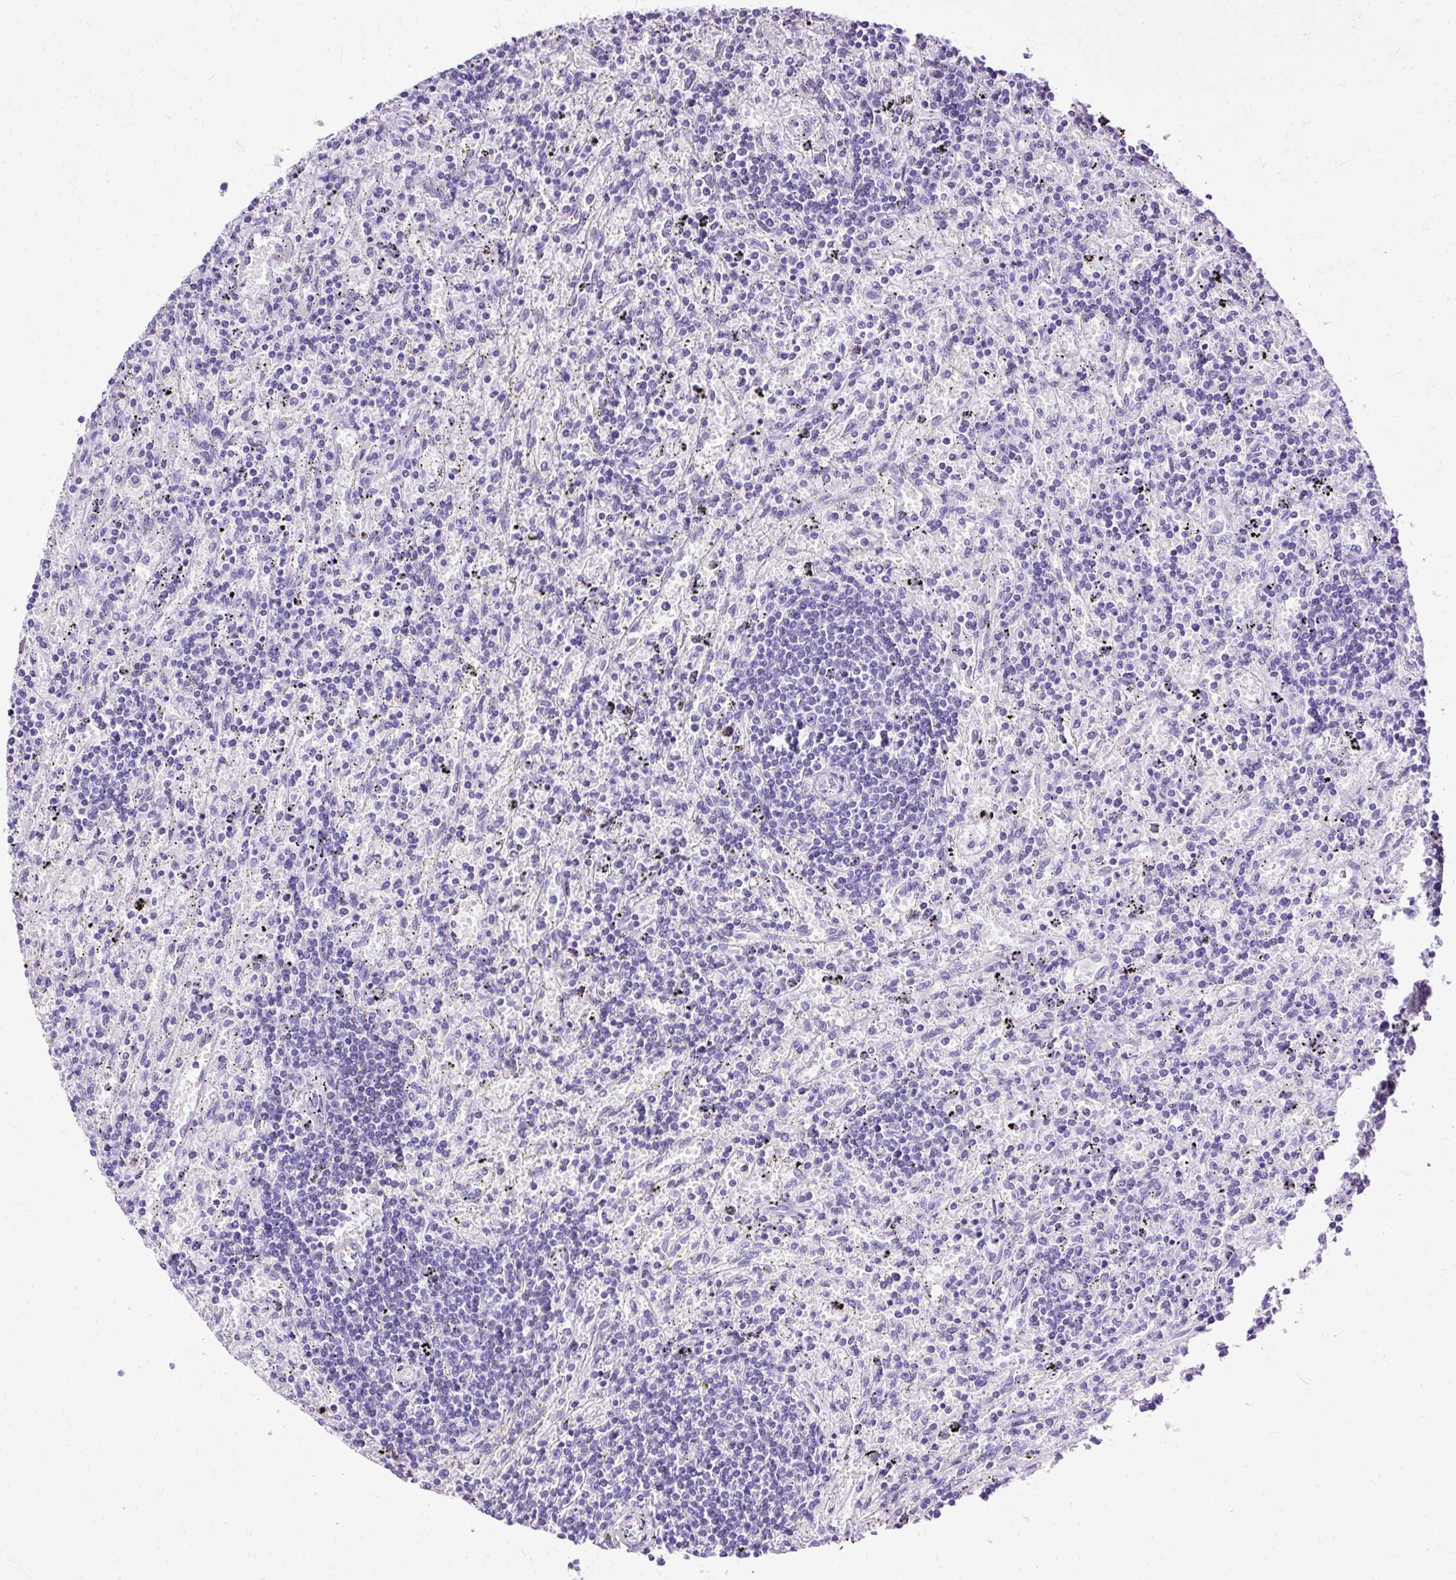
{"staining": {"intensity": "negative", "quantity": "none", "location": "none"}, "tissue": "lymphoma", "cell_type": "Tumor cells", "image_type": "cancer", "snomed": [{"axis": "morphology", "description": "Malignant lymphoma, non-Hodgkin's type, Low grade"}, {"axis": "topography", "description": "Spleen"}], "caption": "Lymphoma was stained to show a protein in brown. There is no significant staining in tumor cells.", "gene": "SLC8A2", "patient": {"sex": "male", "age": 76}}